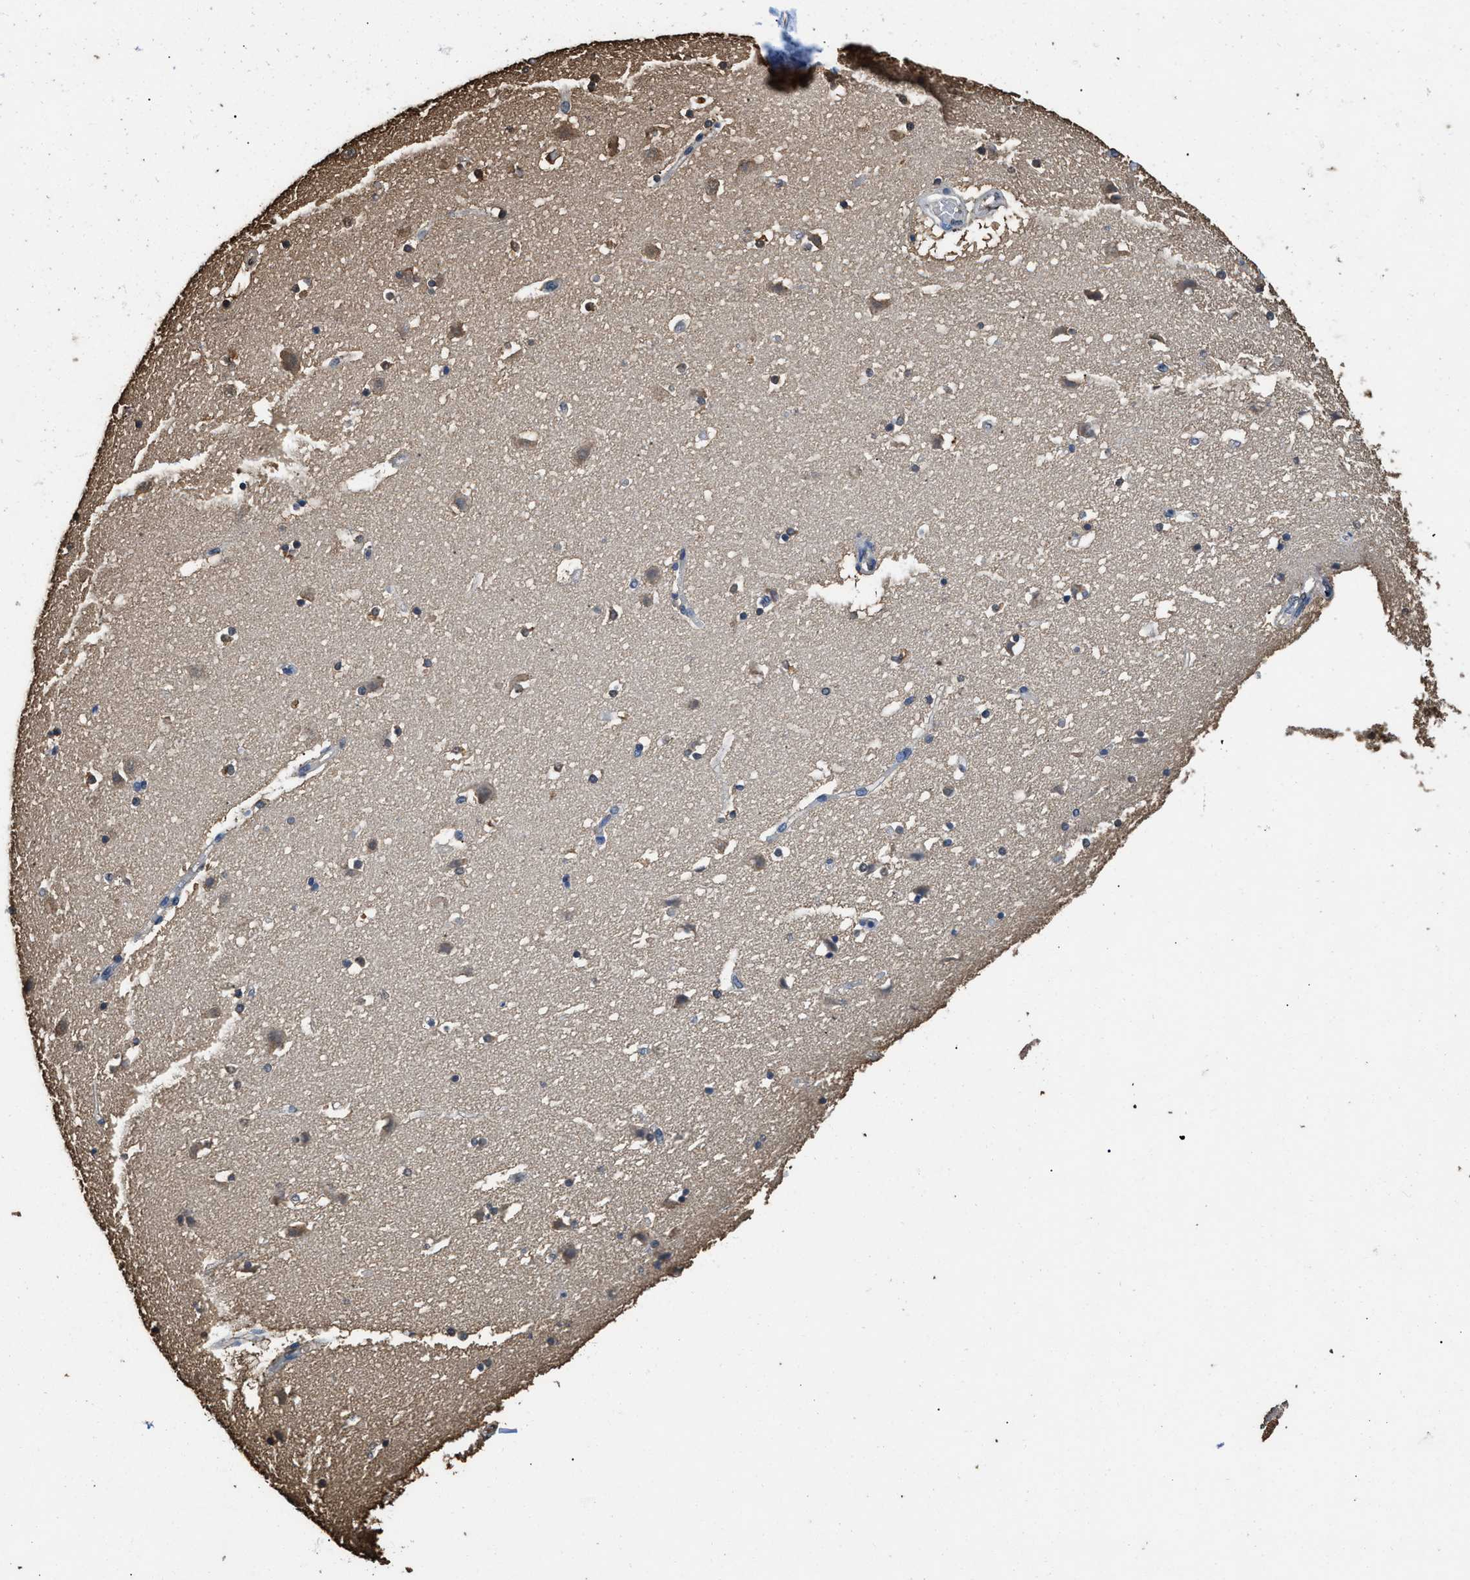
{"staining": {"intensity": "moderate", "quantity": "25%-75%", "location": "cytoplasmic/membranous,nuclear"}, "tissue": "caudate", "cell_type": "Glial cells", "image_type": "normal", "snomed": [{"axis": "morphology", "description": "Normal tissue, NOS"}, {"axis": "topography", "description": "Lateral ventricle wall"}], "caption": "The micrograph shows a brown stain indicating the presence of a protein in the cytoplasmic/membranous,nuclear of glial cells in caudate. The protein is shown in brown color, while the nuclei are stained blue.", "gene": "GAPDH", "patient": {"sex": "male", "age": 45}}